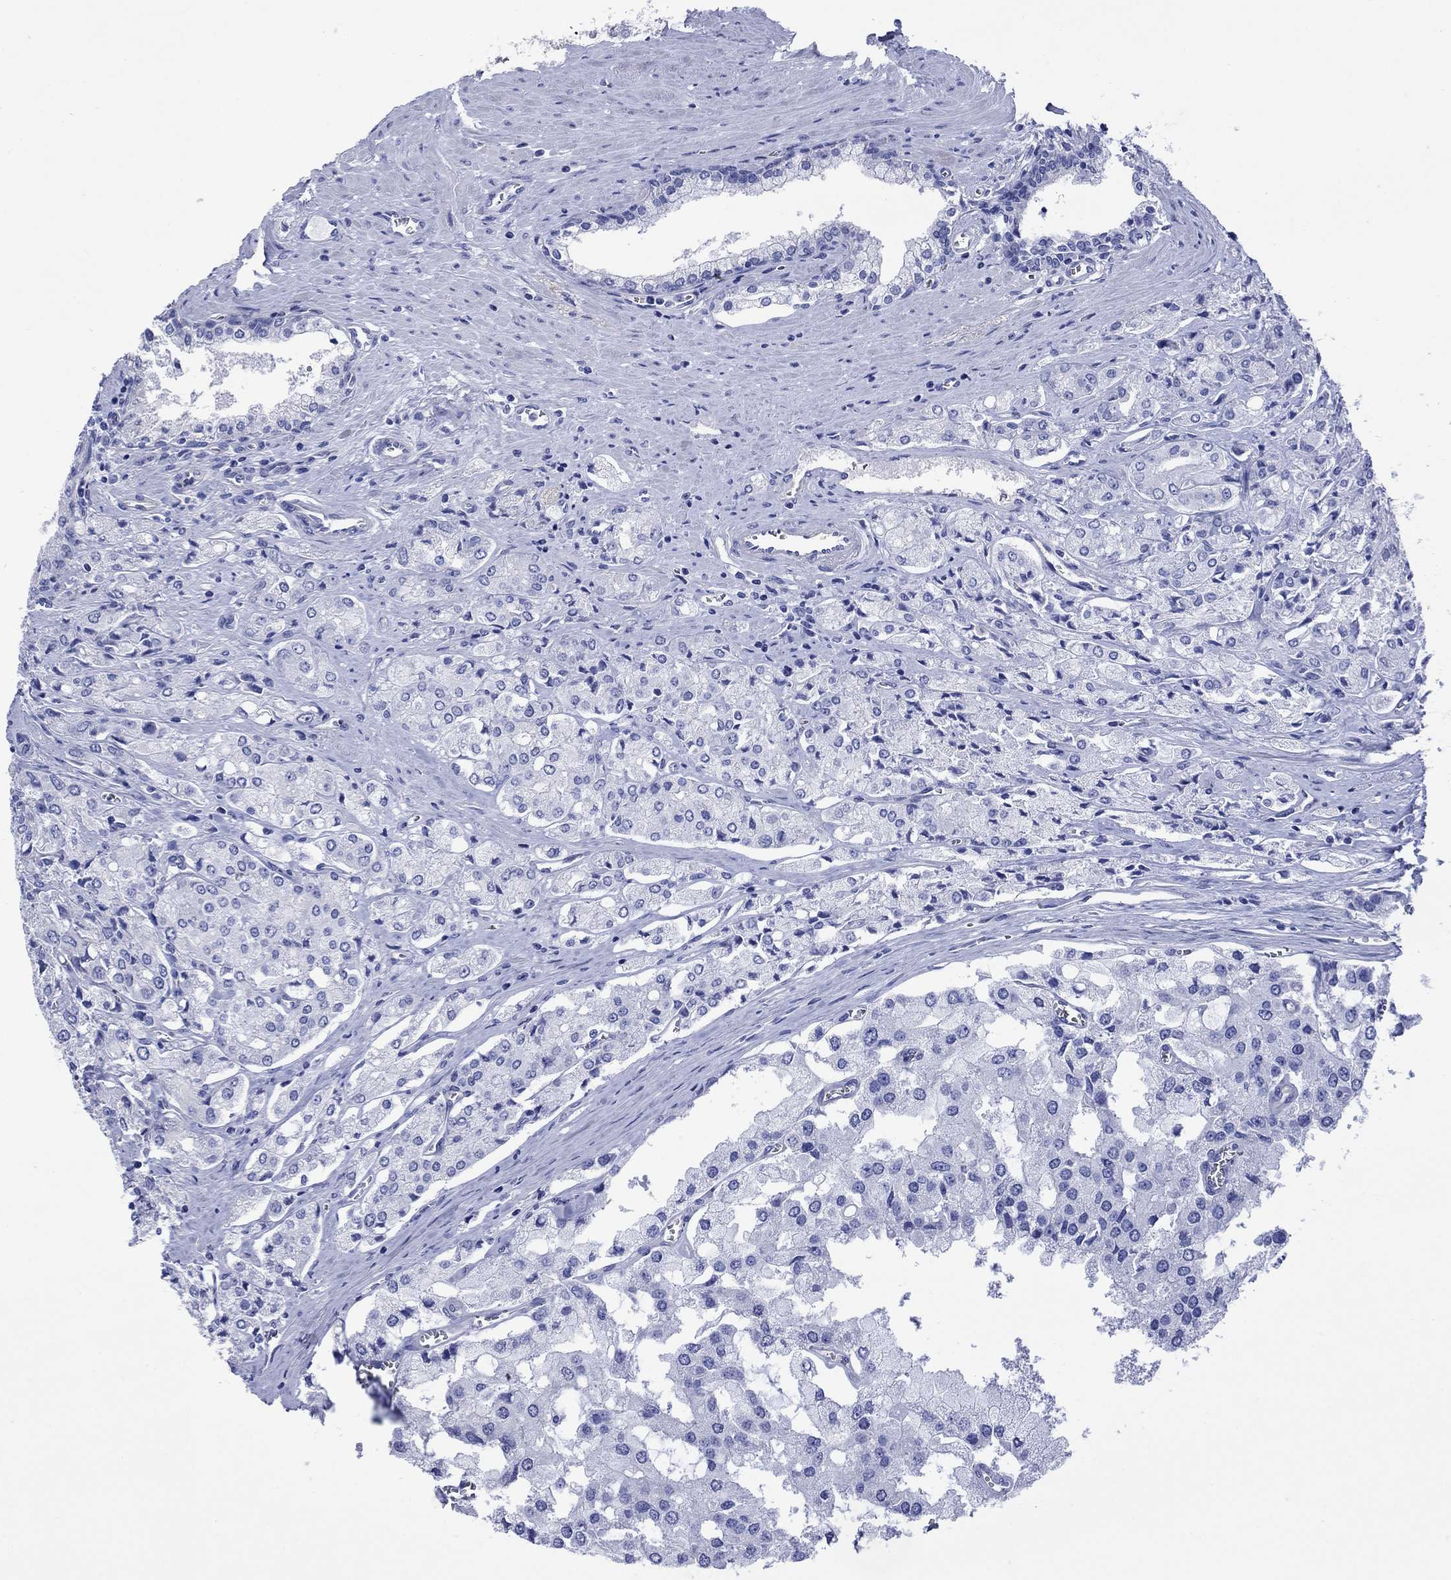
{"staining": {"intensity": "negative", "quantity": "none", "location": "none"}, "tissue": "prostate cancer", "cell_type": "Tumor cells", "image_type": "cancer", "snomed": [{"axis": "morphology", "description": "Adenocarcinoma, NOS"}, {"axis": "topography", "description": "Prostate and seminal vesicle, NOS"}, {"axis": "topography", "description": "Prostate"}], "caption": "Prostate cancer (adenocarcinoma) was stained to show a protein in brown. There is no significant positivity in tumor cells. The staining was performed using DAB (3,3'-diaminobenzidine) to visualize the protein expression in brown, while the nuclei were stained in blue with hematoxylin (Magnification: 20x).", "gene": "SLC1A2", "patient": {"sex": "male", "age": 67}}